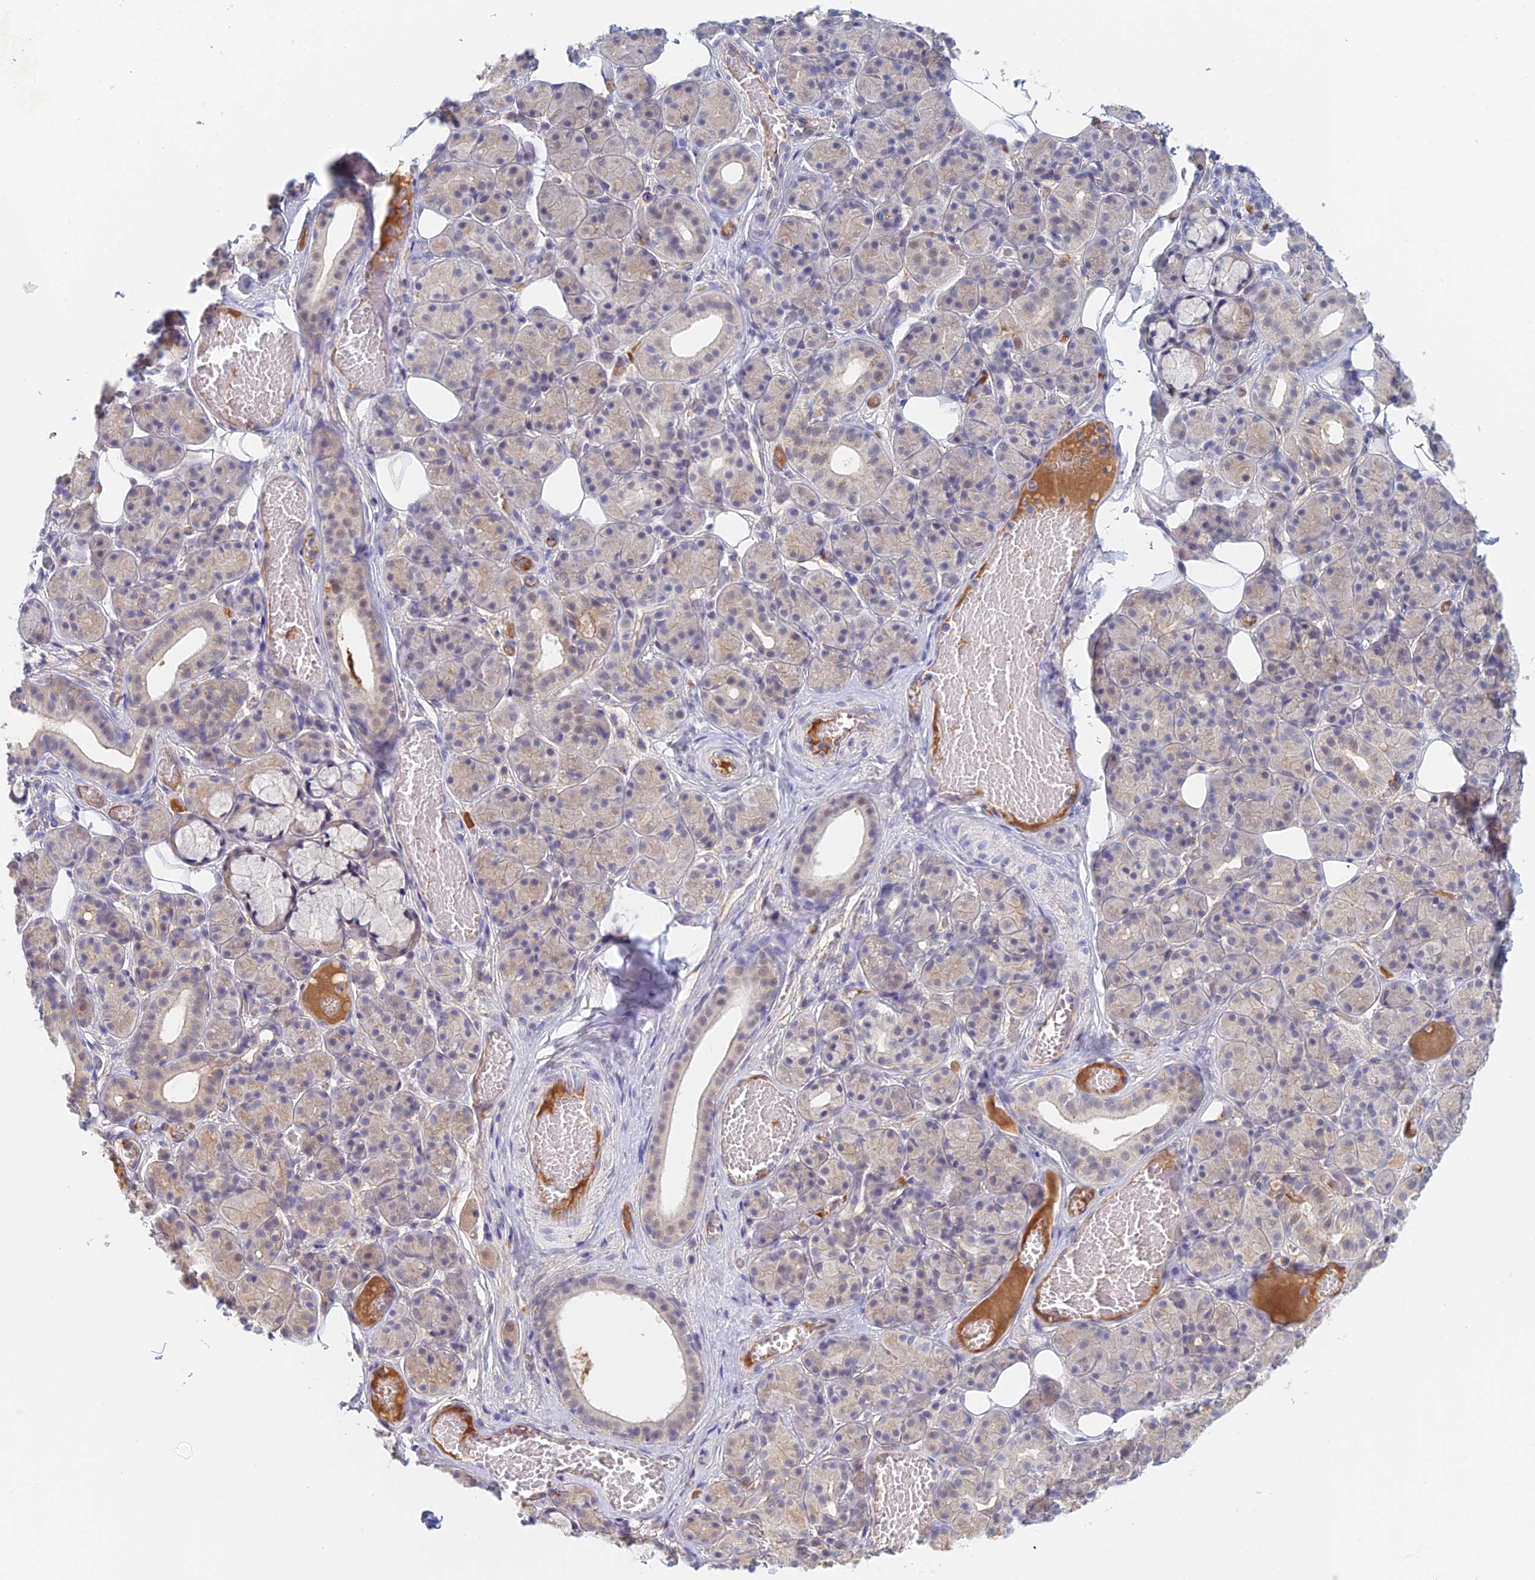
{"staining": {"intensity": "weak", "quantity": "<25%", "location": "cytoplasmic/membranous,nuclear"}, "tissue": "salivary gland", "cell_type": "Glandular cells", "image_type": "normal", "snomed": [{"axis": "morphology", "description": "Normal tissue, NOS"}, {"axis": "topography", "description": "Salivary gland"}], "caption": "The immunohistochemistry image has no significant expression in glandular cells of salivary gland.", "gene": "ZUP1", "patient": {"sex": "male", "age": 63}}